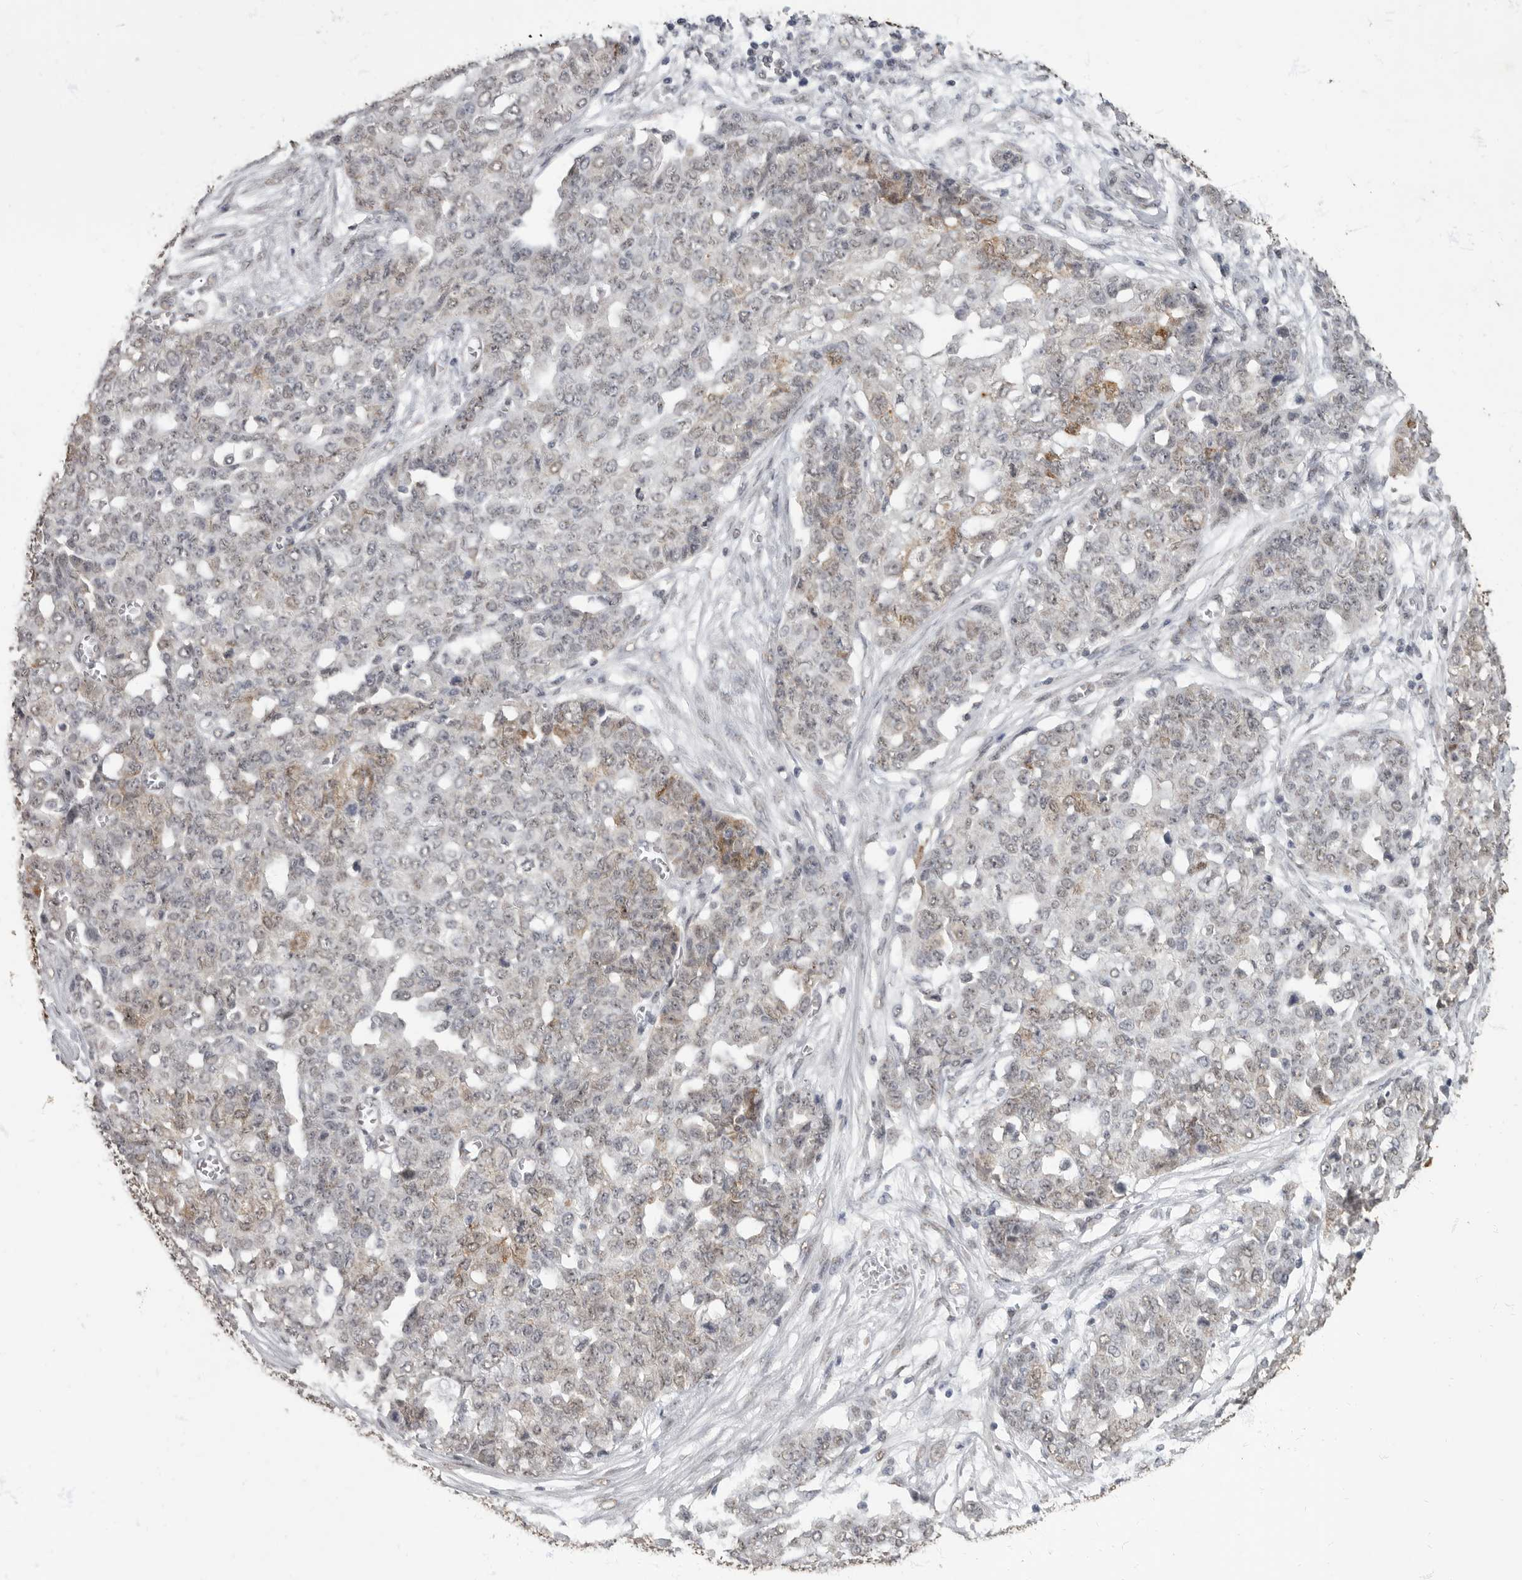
{"staining": {"intensity": "moderate", "quantity": "<25%", "location": "cytoplasmic/membranous"}, "tissue": "ovarian cancer", "cell_type": "Tumor cells", "image_type": "cancer", "snomed": [{"axis": "morphology", "description": "Cystadenocarcinoma, serous, NOS"}, {"axis": "topography", "description": "Soft tissue"}, {"axis": "topography", "description": "Ovary"}], "caption": "Immunohistochemistry micrograph of neoplastic tissue: human ovarian cancer (serous cystadenocarcinoma) stained using immunohistochemistry (IHC) demonstrates low levels of moderate protein expression localized specifically in the cytoplasmic/membranous of tumor cells, appearing as a cytoplasmic/membranous brown color.", "gene": "NBL1", "patient": {"sex": "female", "age": 57}}